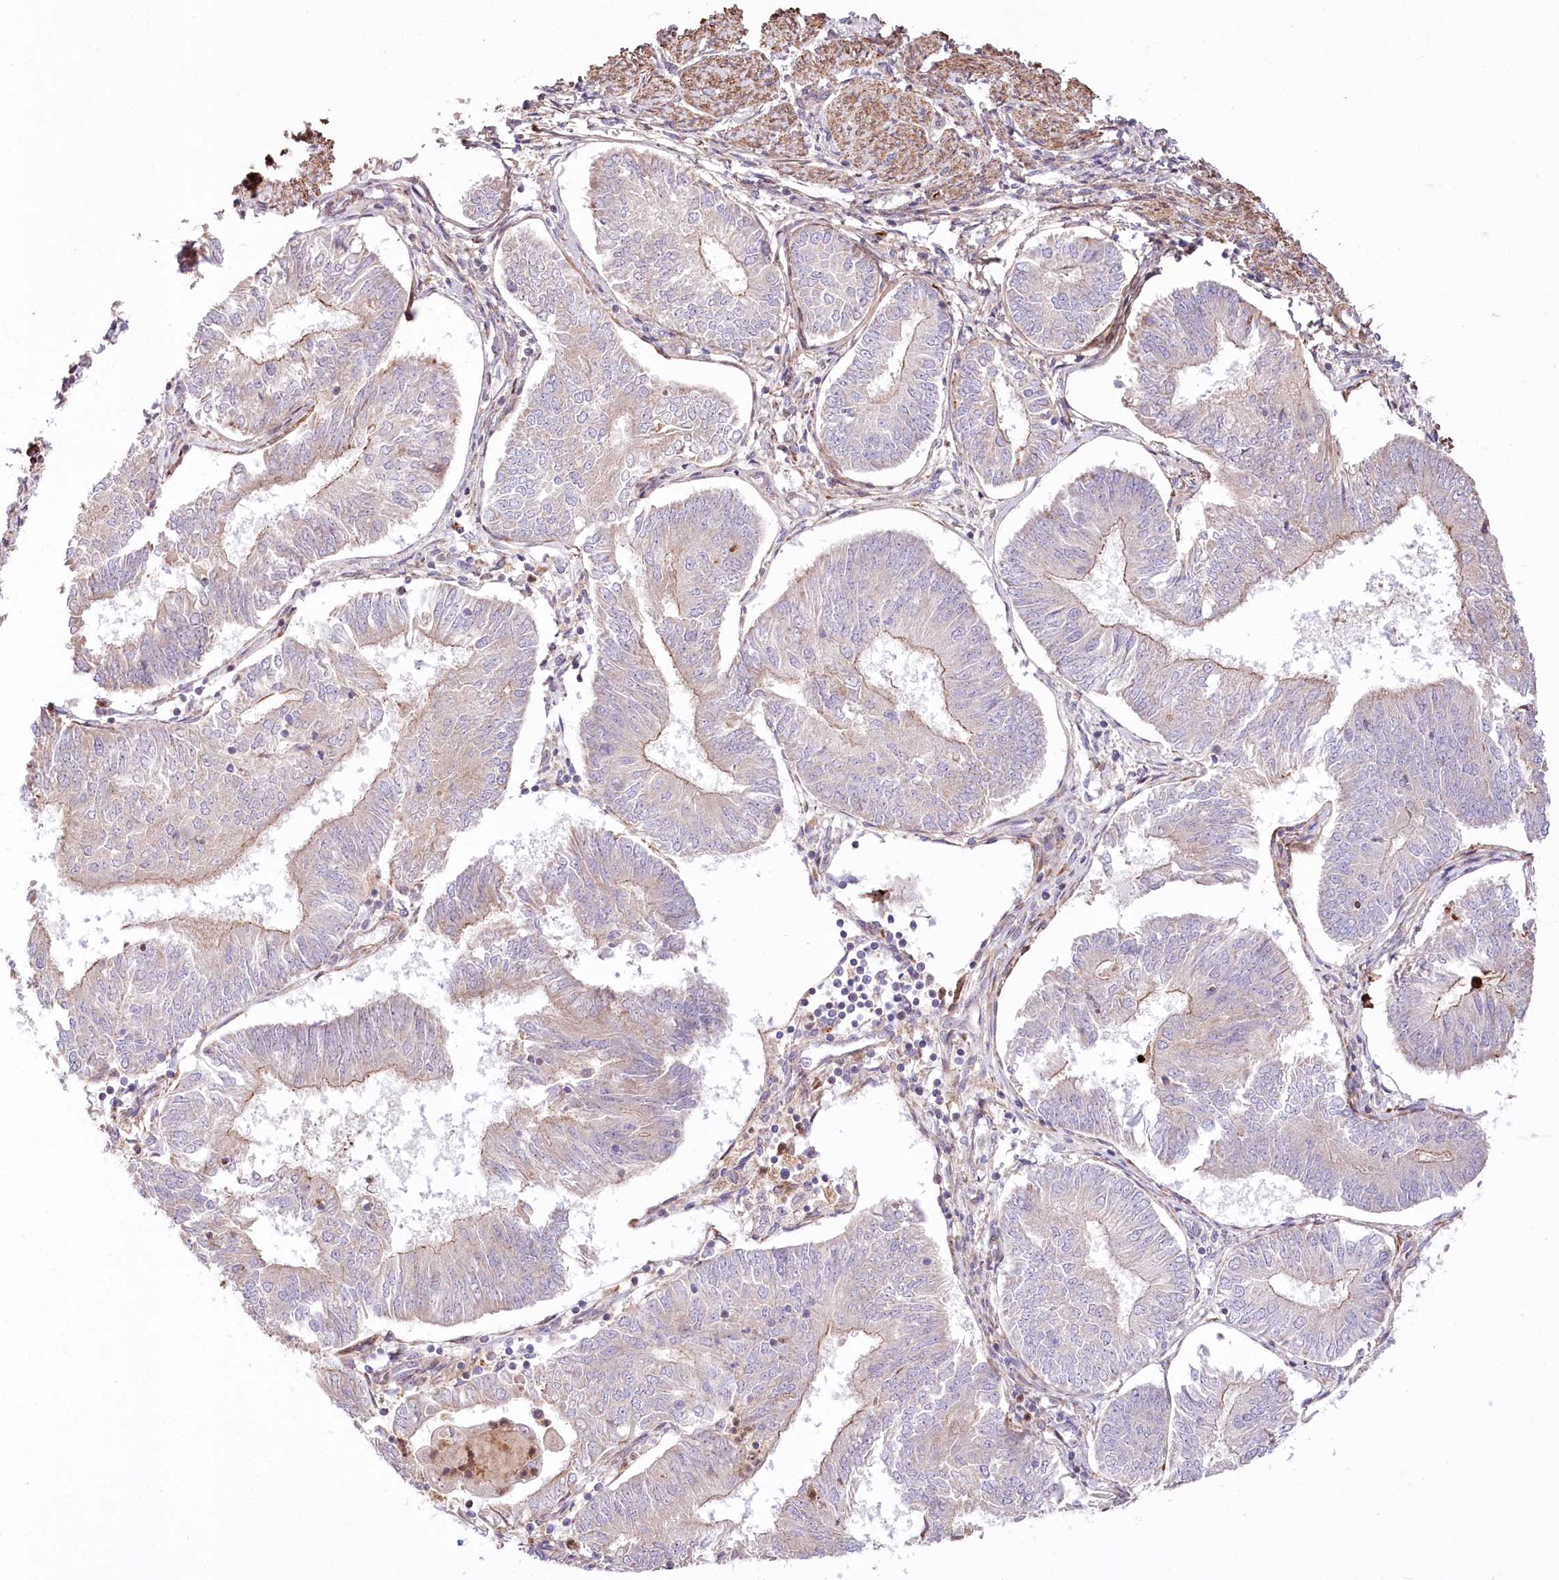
{"staining": {"intensity": "strong", "quantity": "<25%", "location": "cytoplasmic/membranous"}, "tissue": "endometrial cancer", "cell_type": "Tumor cells", "image_type": "cancer", "snomed": [{"axis": "morphology", "description": "Adenocarcinoma, NOS"}, {"axis": "topography", "description": "Endometrium"}], "caption": "Immunohistochemistry of adenocarcinoma (endometrial) reveals medium levels of strong cytoplasmic/membranous positivity in approximately <25% of tumor cells. Nuclei are stained in blue.", "gene": "RNF24", "patient": {"sex": "female", "age": 58}}